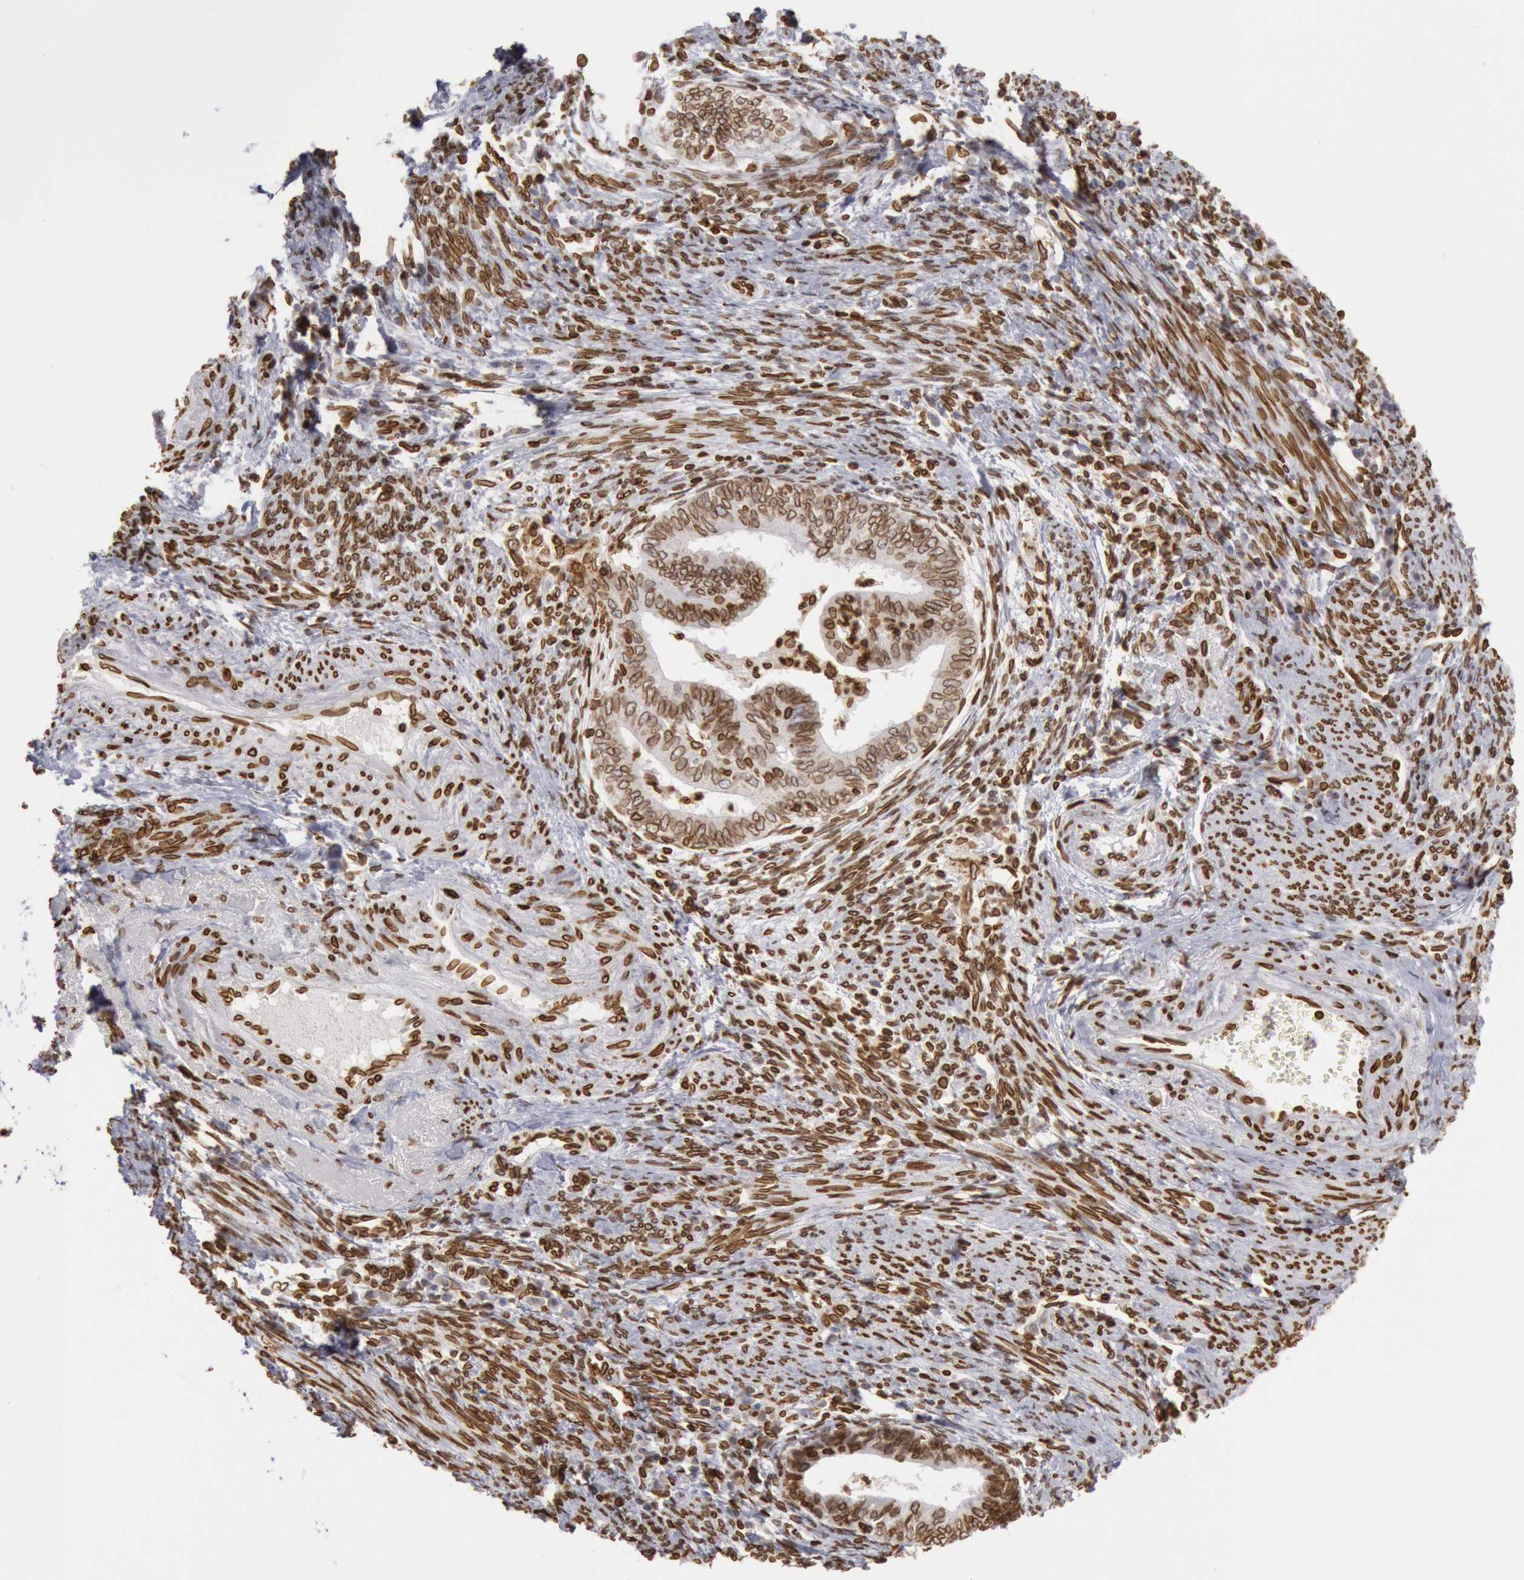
{"staining": {"intensity": "strong", "quantity": ">75%", "location": "cytoplasmic/membranous,nuclear"}, "tissue": "endometrial cancer", "cell_type": "Tumor cells", "image_type": "cancer", "snomed": [{"axis": "morphology", "description": "Adenocarcinoma, NOS"}, {"axis": "topography", "description": "Endometrium"}], "caption": "Human endometrial cancer (adenocarcinoma) stained for a protein (brown) displays strong cytoplasmic/membranous and nuclear positive staining in about >75% of tumor cells.", "gene": "SUN2", "patient": {"sex": "female", "age": 66}}